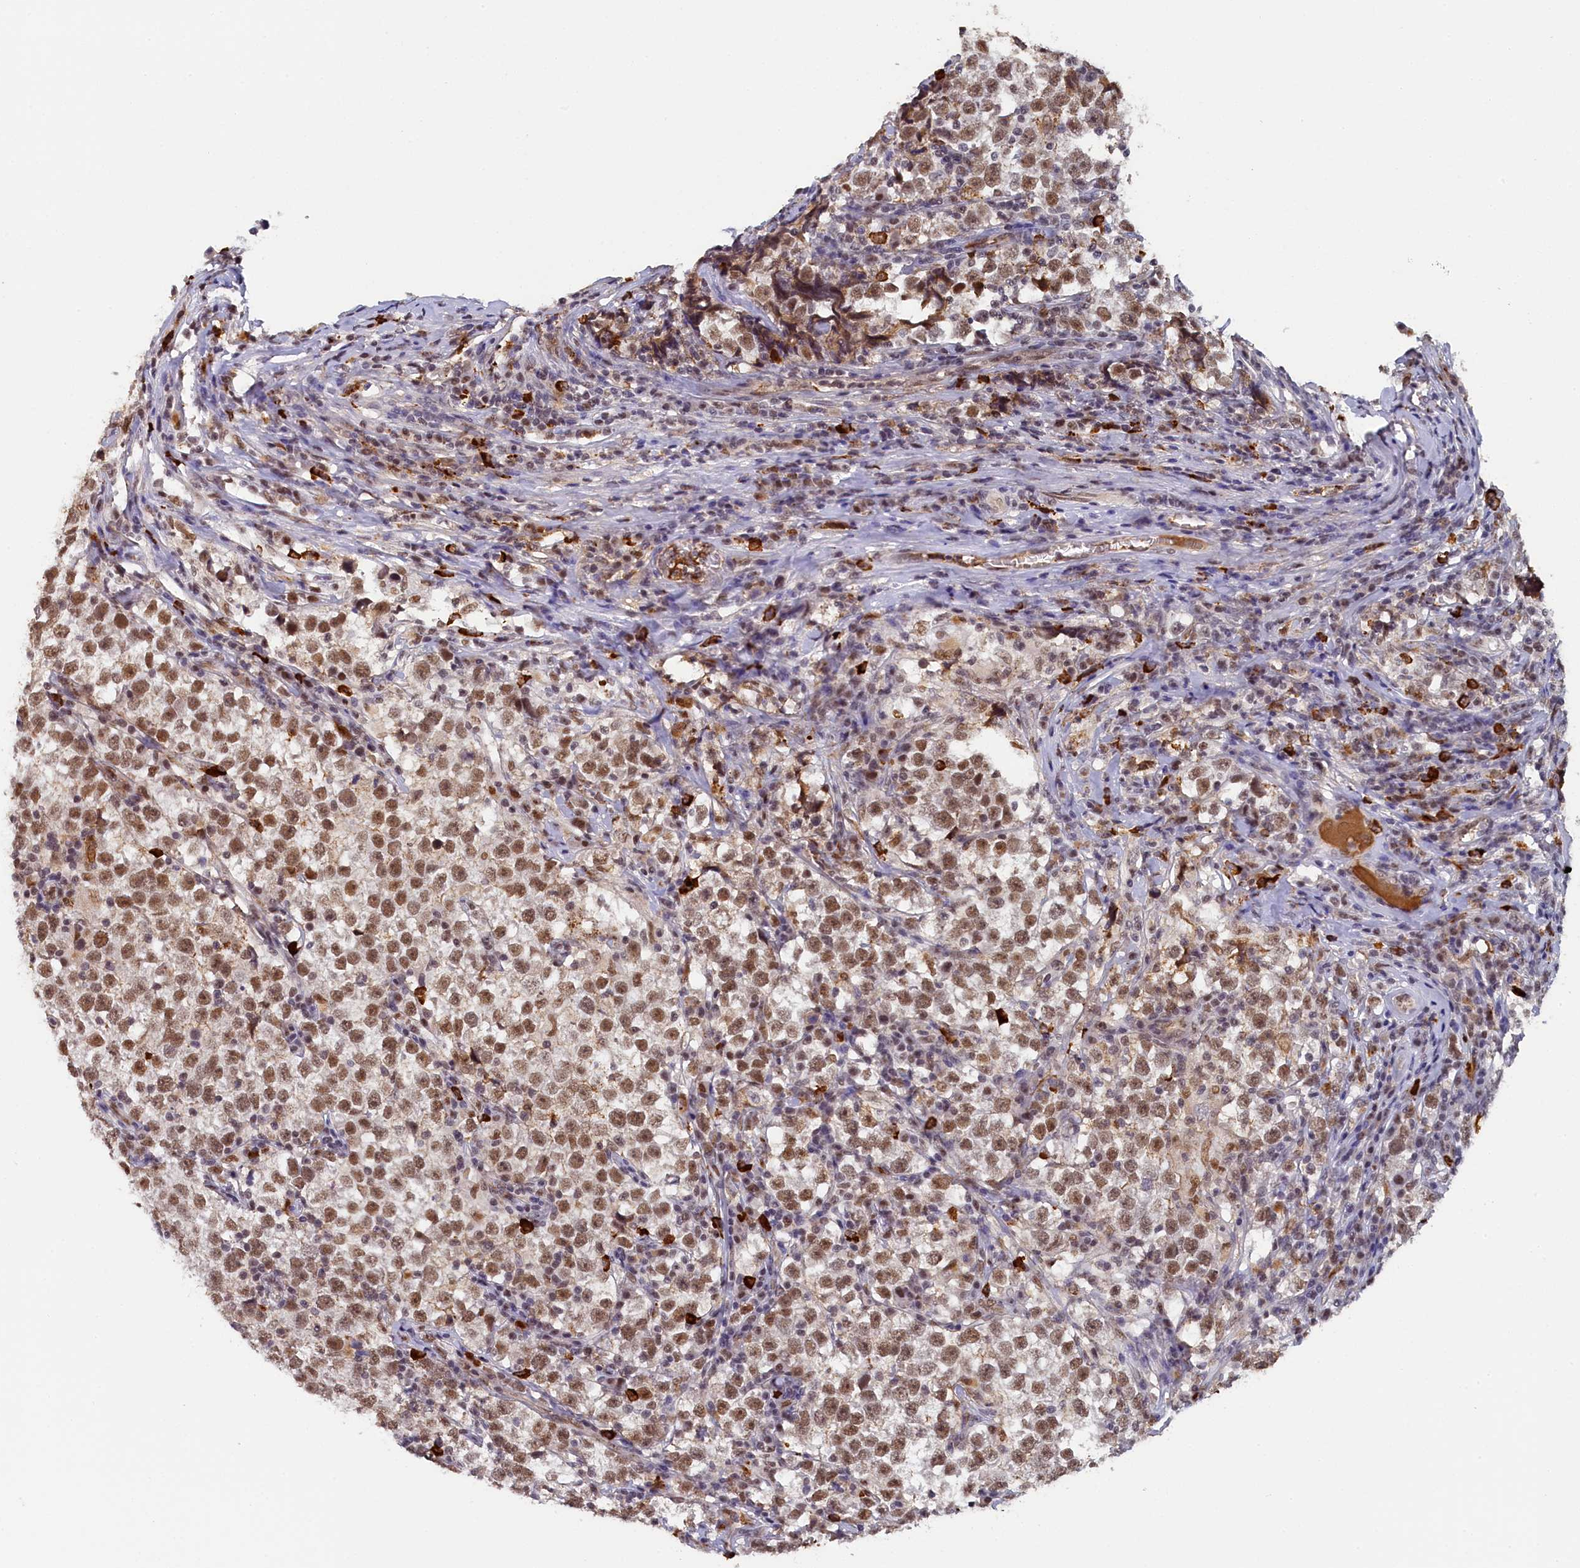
{"staining": {"intensity": "moderate", "quantity": ">75%", "location": "nuclear"}, "tissue": "testis cancer", "cell_type": "Tumor cells", "image_type": "cancer", "snomed": [{"axis": "morphology", "description": "Normal tissue, NOS"}, {"axis": "morphology", "description": "Seminoma, NOS"}, {"axis": "topography", "description": "Testis"}], "caption": "A micrograph of testis cancer (seminoma) stained for a protein shows moderate nuclear brown staining in tumor cells. (brown staining indicates protein expression, while blue staining denotes nuclei).", "gene": "INTS14", "patient": {"sex": "male", "age": 43}}